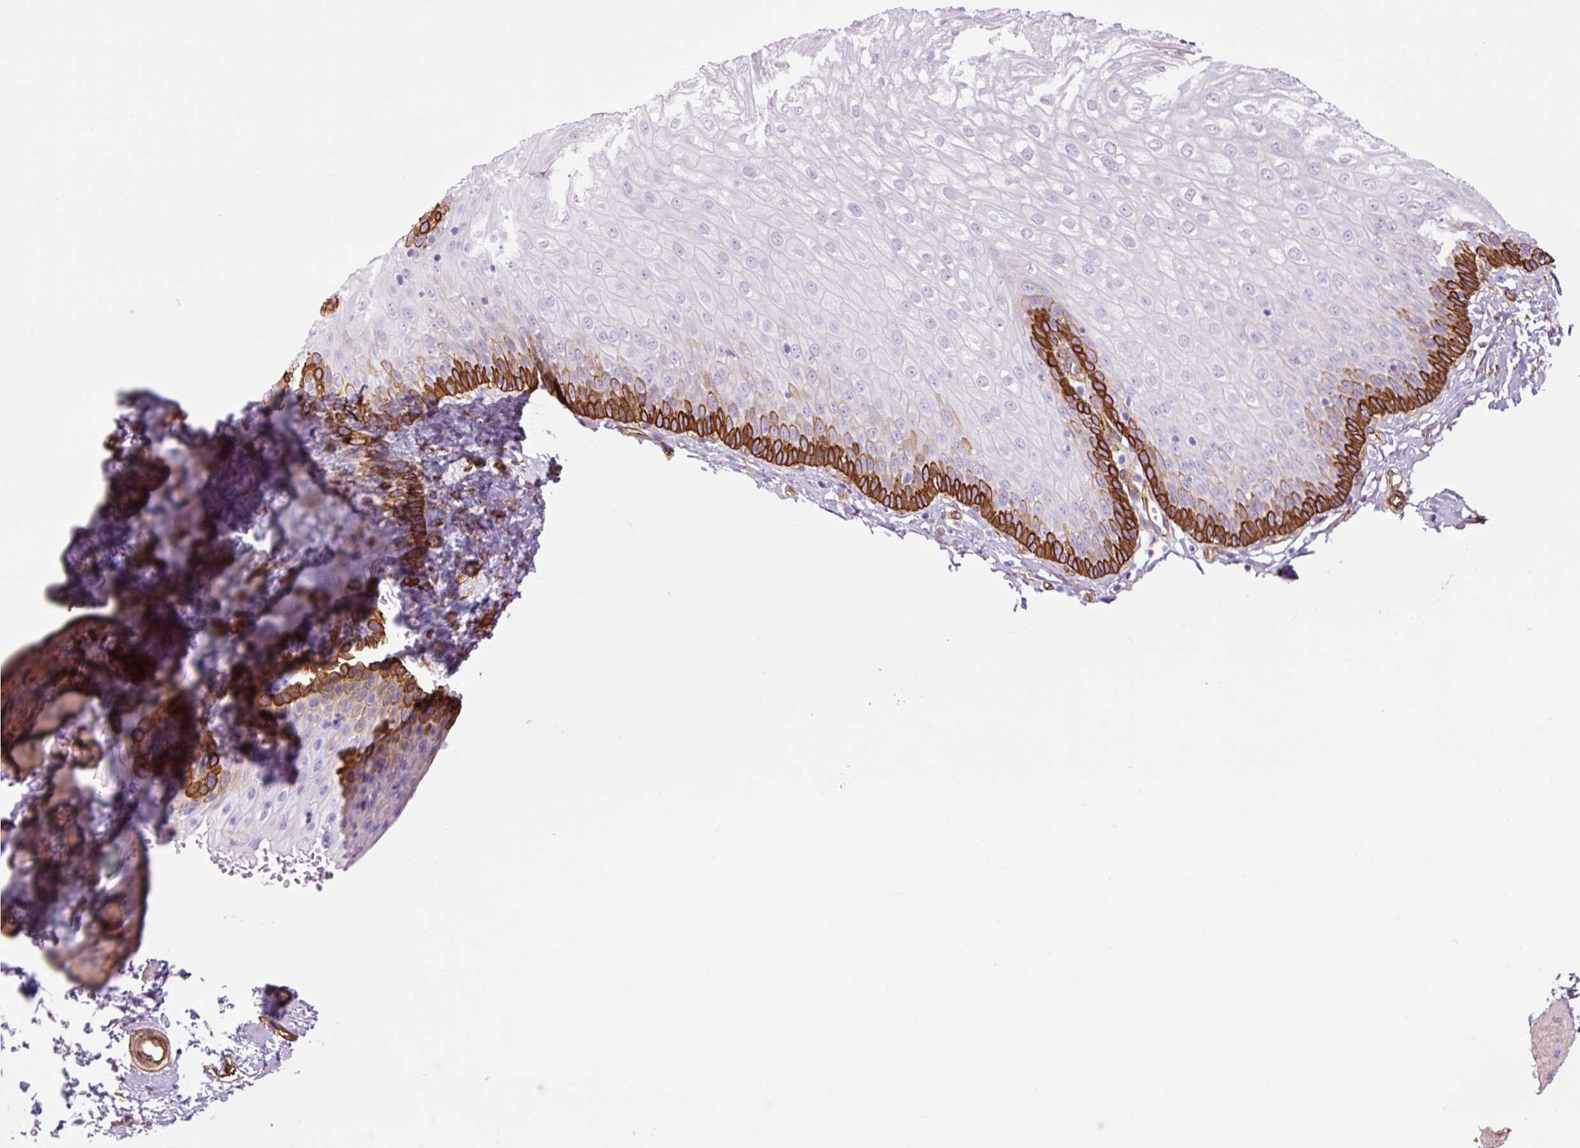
{"staining": {"intensity": "strong", "quantity": "25%-75%", "location": "cytoplasmic/membranous"}, "tissue": "esophagus", "cell_type": "Squamous epithelial cells", "image_type": "normal", "snomed": [{"axis": "morphology", "description": "Normal tissue, NOS"}, {"axis": "topography", "description": "Esophagus"}], "caption": "This is a photomicrograph of IHC staining of normal esophagus, which shows strong positivity in the cytoplasmic/membranous of squamous epithelial cells.", "gene": "CAV1", "patient": {"sex": "male", "age": 70}}